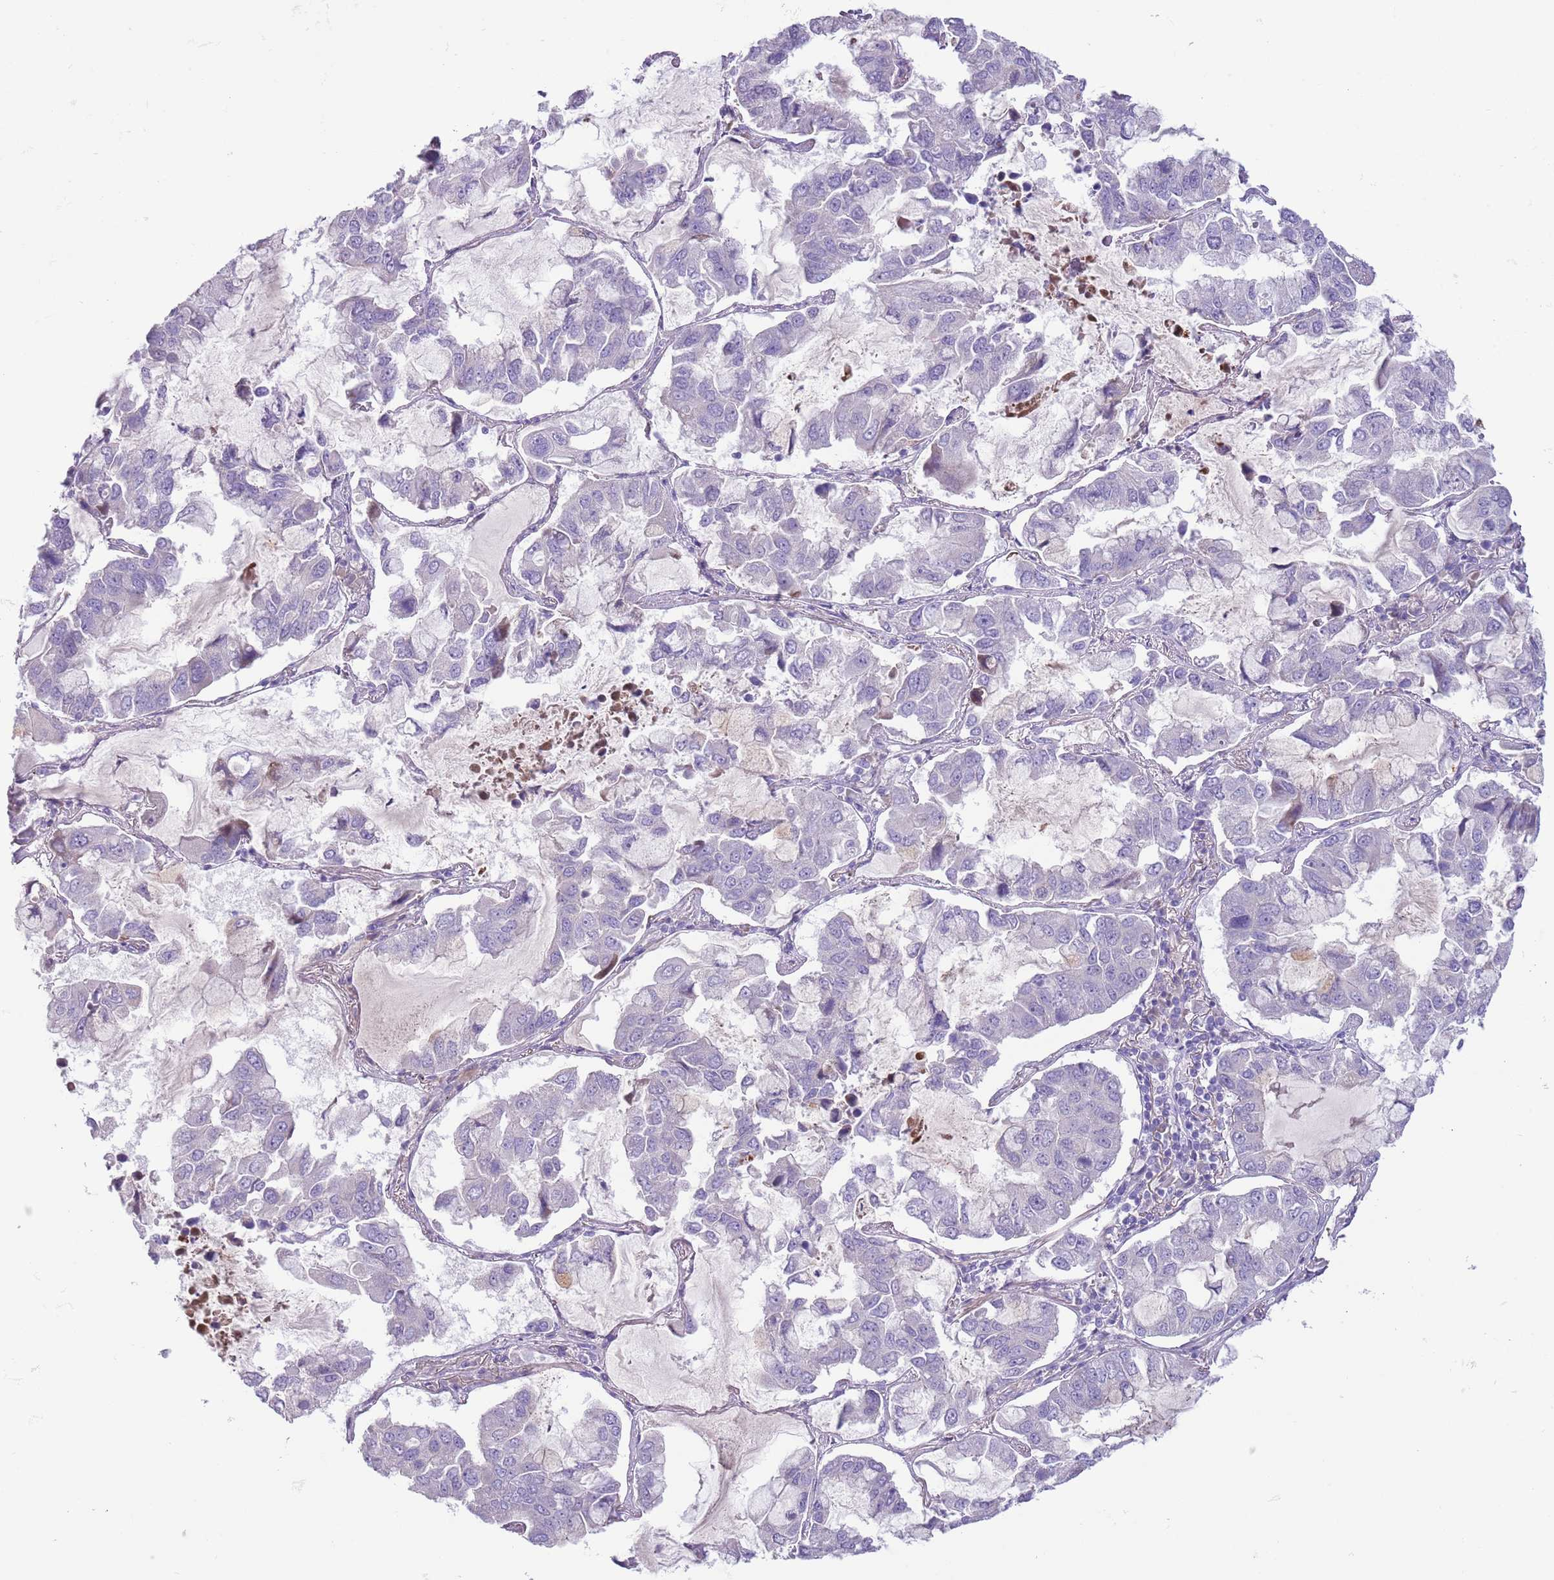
{"staining": {"intensity": "negative", "quantity": "none", "location": "none"}, "tissue": "lung cancer", "cell_type": "Tumor cells", "image_type": "cancer", "snomed": [{"axis": "morphology", "description": "Adenocarcinoma, NOS"}, {"axis": "topography", "description": "Lung"}], "caption": "DAB (3,3'-diaminobenzidine) immunohistochemical staining of human adenocarcinoma (lung) exhibits no significant expression in tumor cells. (Brightfield microscopy of DAB immunohistochemistry (IHC) at high magnification).", "gene": "CFH", "patient": {"sex": "male", "age": 64}}